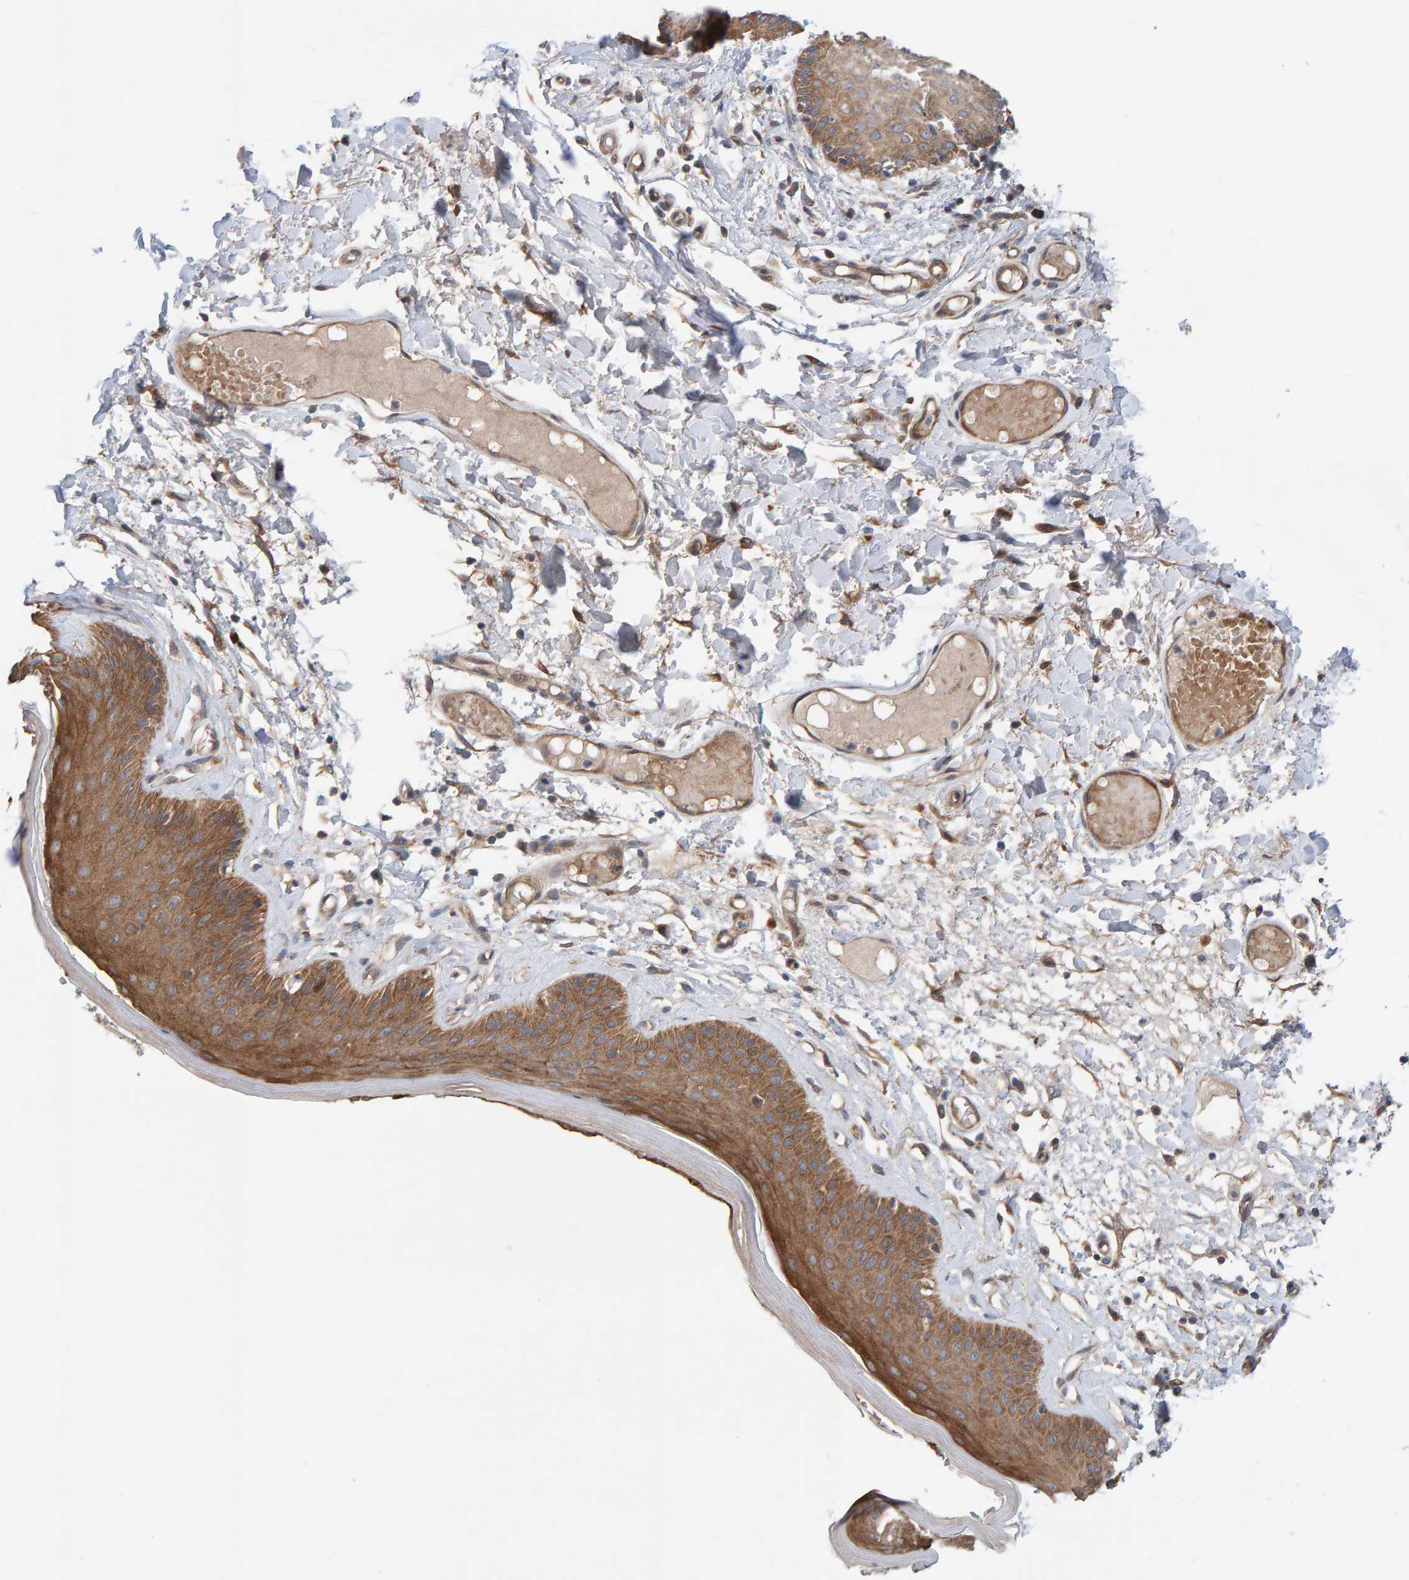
{"staining": {"intensity": "strong", "quantity": ">75%", "location": "cytoplasmic/membranous"}, "tissue": "skin", "cell_type": "Epidermal cells", "image_type": "normal", "snomed": [{"axis": "morphology", "description": "Normal tissue, NOS"}, {"axis": "topography", "description": "Vulva"}], "caption": "Strong cytoplasmic/membranous expression is appreciated in approximately >75% of epidermal cells in unremarkable skin. (DAB (3,3'-diaminobenzidine) IHC, brown staining for protein, blue staining for nuclei).", "gene": "LRSAM1", "patient": {"sex": "female", "age": 73}}